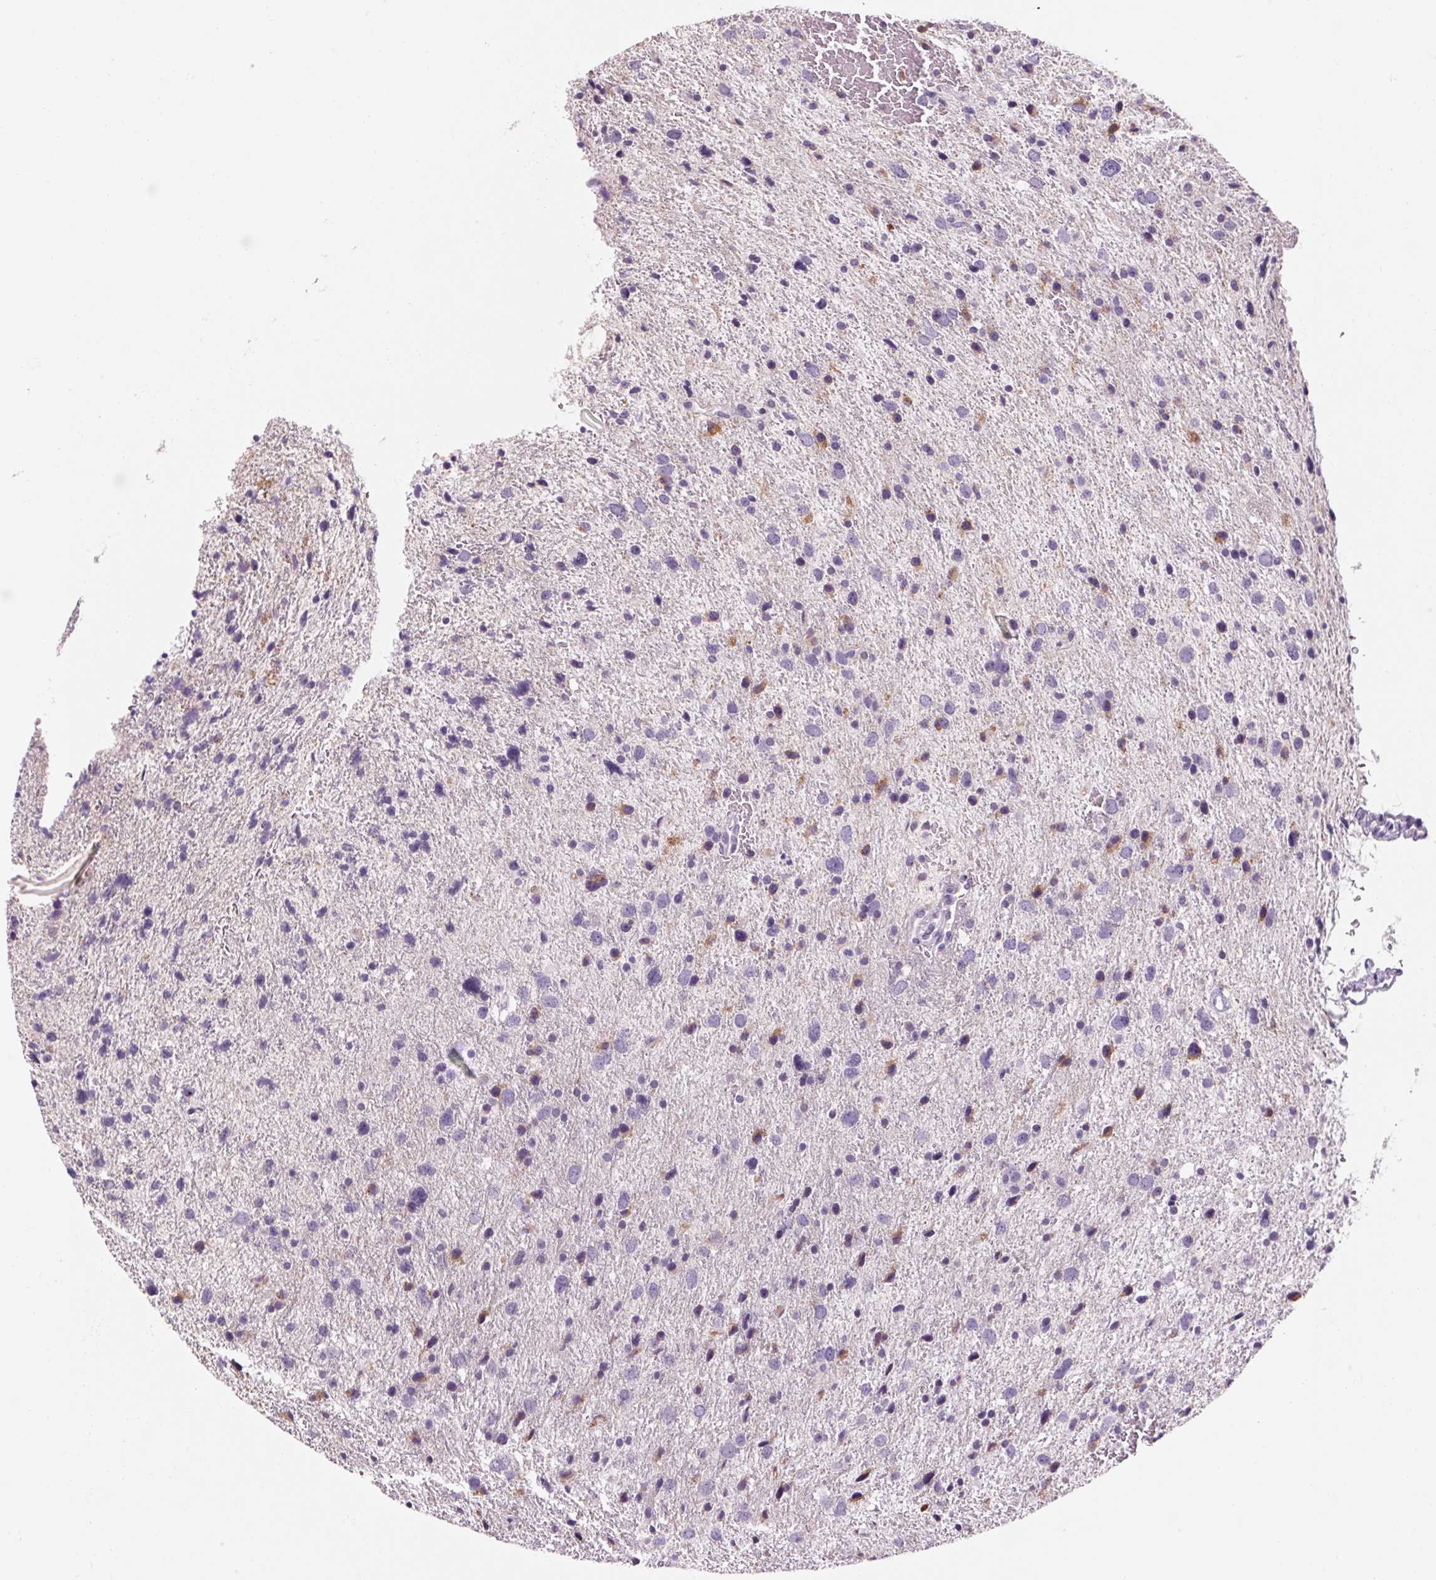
{"staining": {"intensity": "negative", "quantity": "none", "location": "none"}, "tissue": "glioma", "cell_type": "Tumor cells", "image_type": "cancer", "snomed": [{"axis": "morphology", "description": "Glioma, malignant, Low grade"}, {"axis": "topography", "description": "Brain"}], "caption": "IHC image of neoplastic tissue: malignant glioma (low-grade) stained with DAB (3,3'-diaminobenzidine) shows no significant protein positivity in tumor cells.", "gene": "RPTN", "patient": {"sex": "female", "age": 55}}